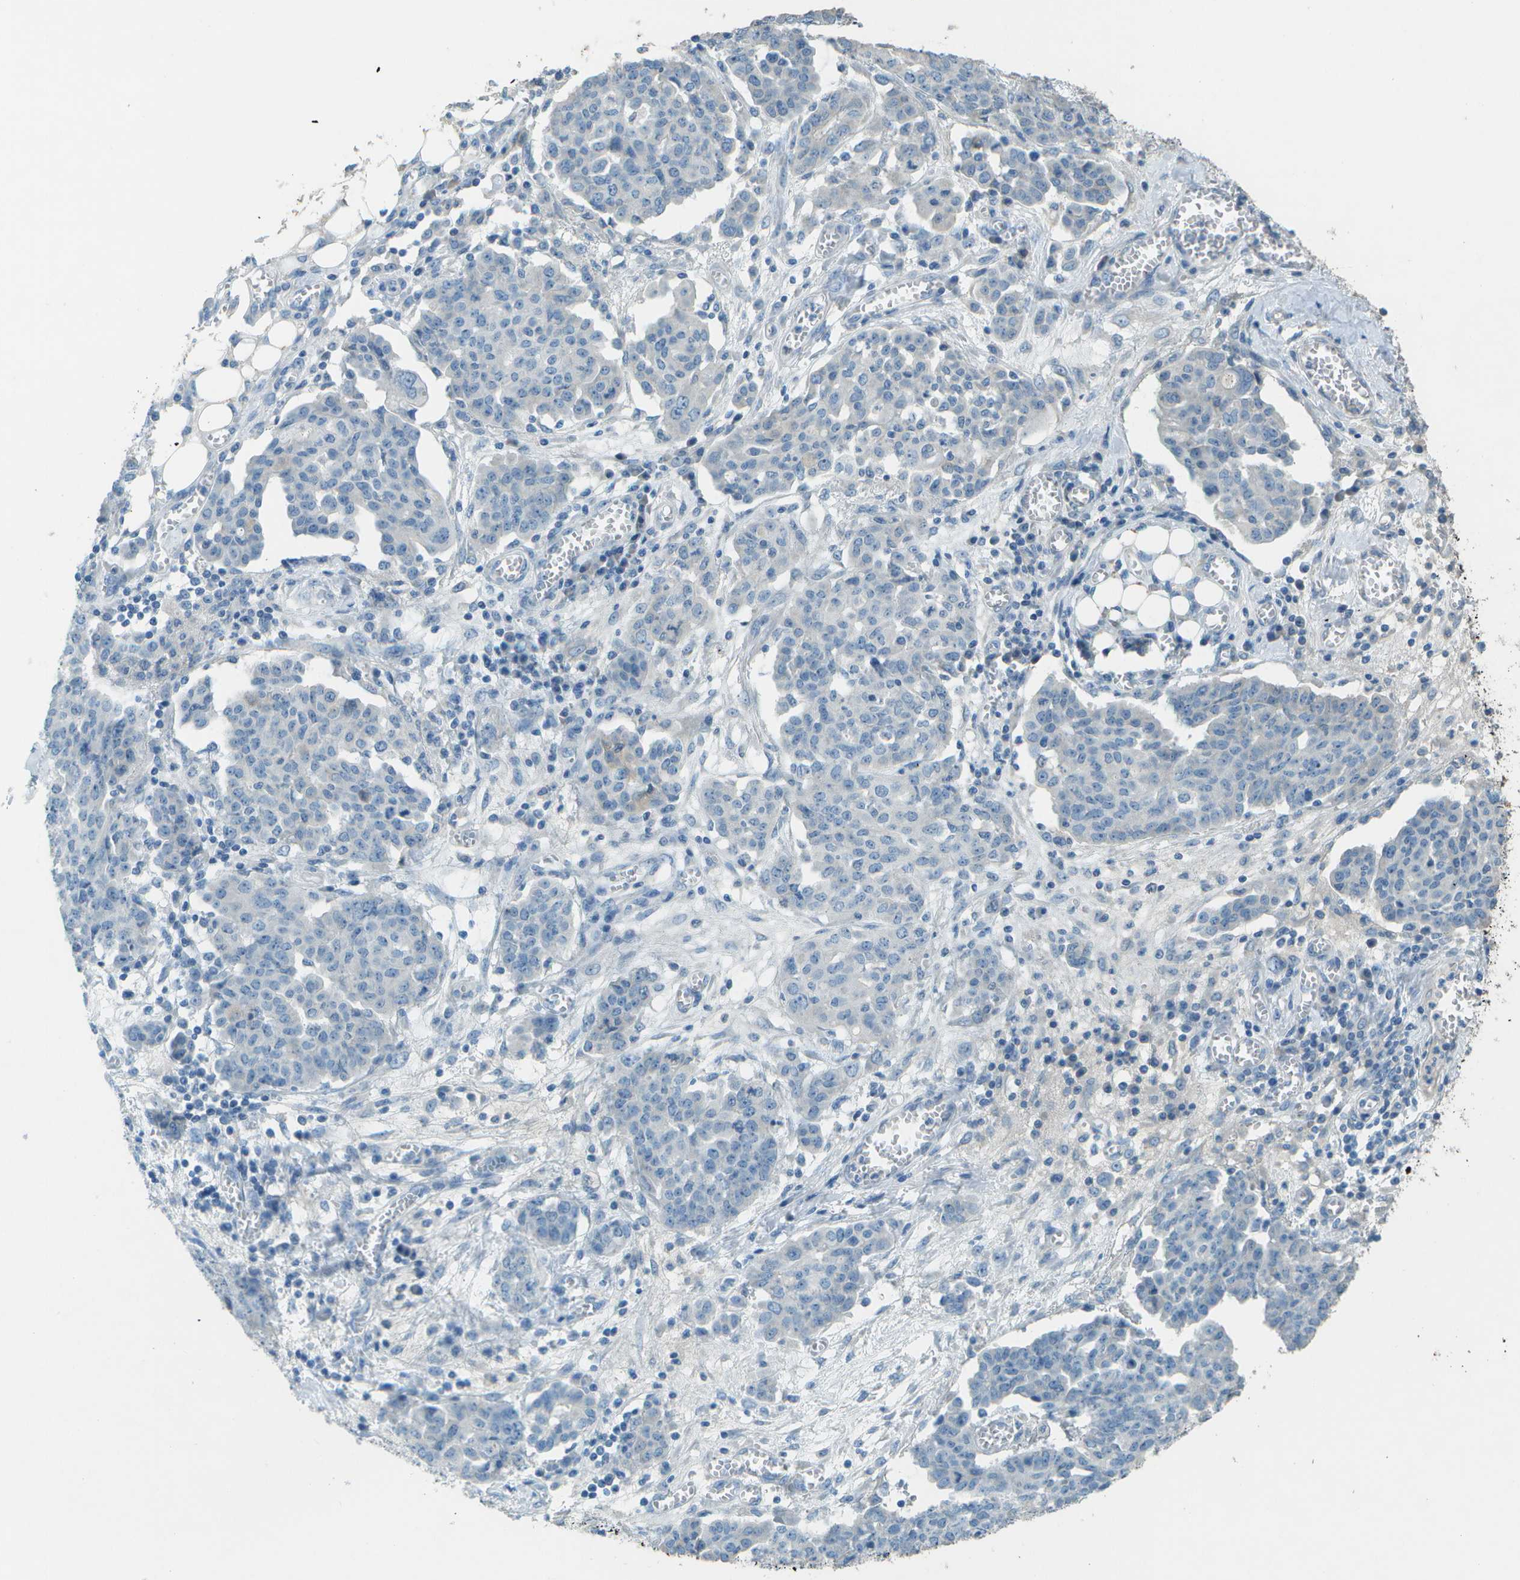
{"staining": {"intensity": "negative", "quantity": "none", "location": "none"}, "tissue": "ovarian cancer", "cell_type": "Tumor cells", "image_type": "cancer", "snomed": [{"axis": "morphology", "description": "Cystadenocarcinoma, serous, NOS"}, {"axis": "topography", "description": "Soft tissue"}, {"axis": "topography", "description": "Ovary"}], "caption": "This is an immunohistochemistry micrograph of ovarian serous cystadenocarcinoma. There is no expression in tumor cells.", "gene": "LGI2", "patient": {"sex": "female", "age": 57}}